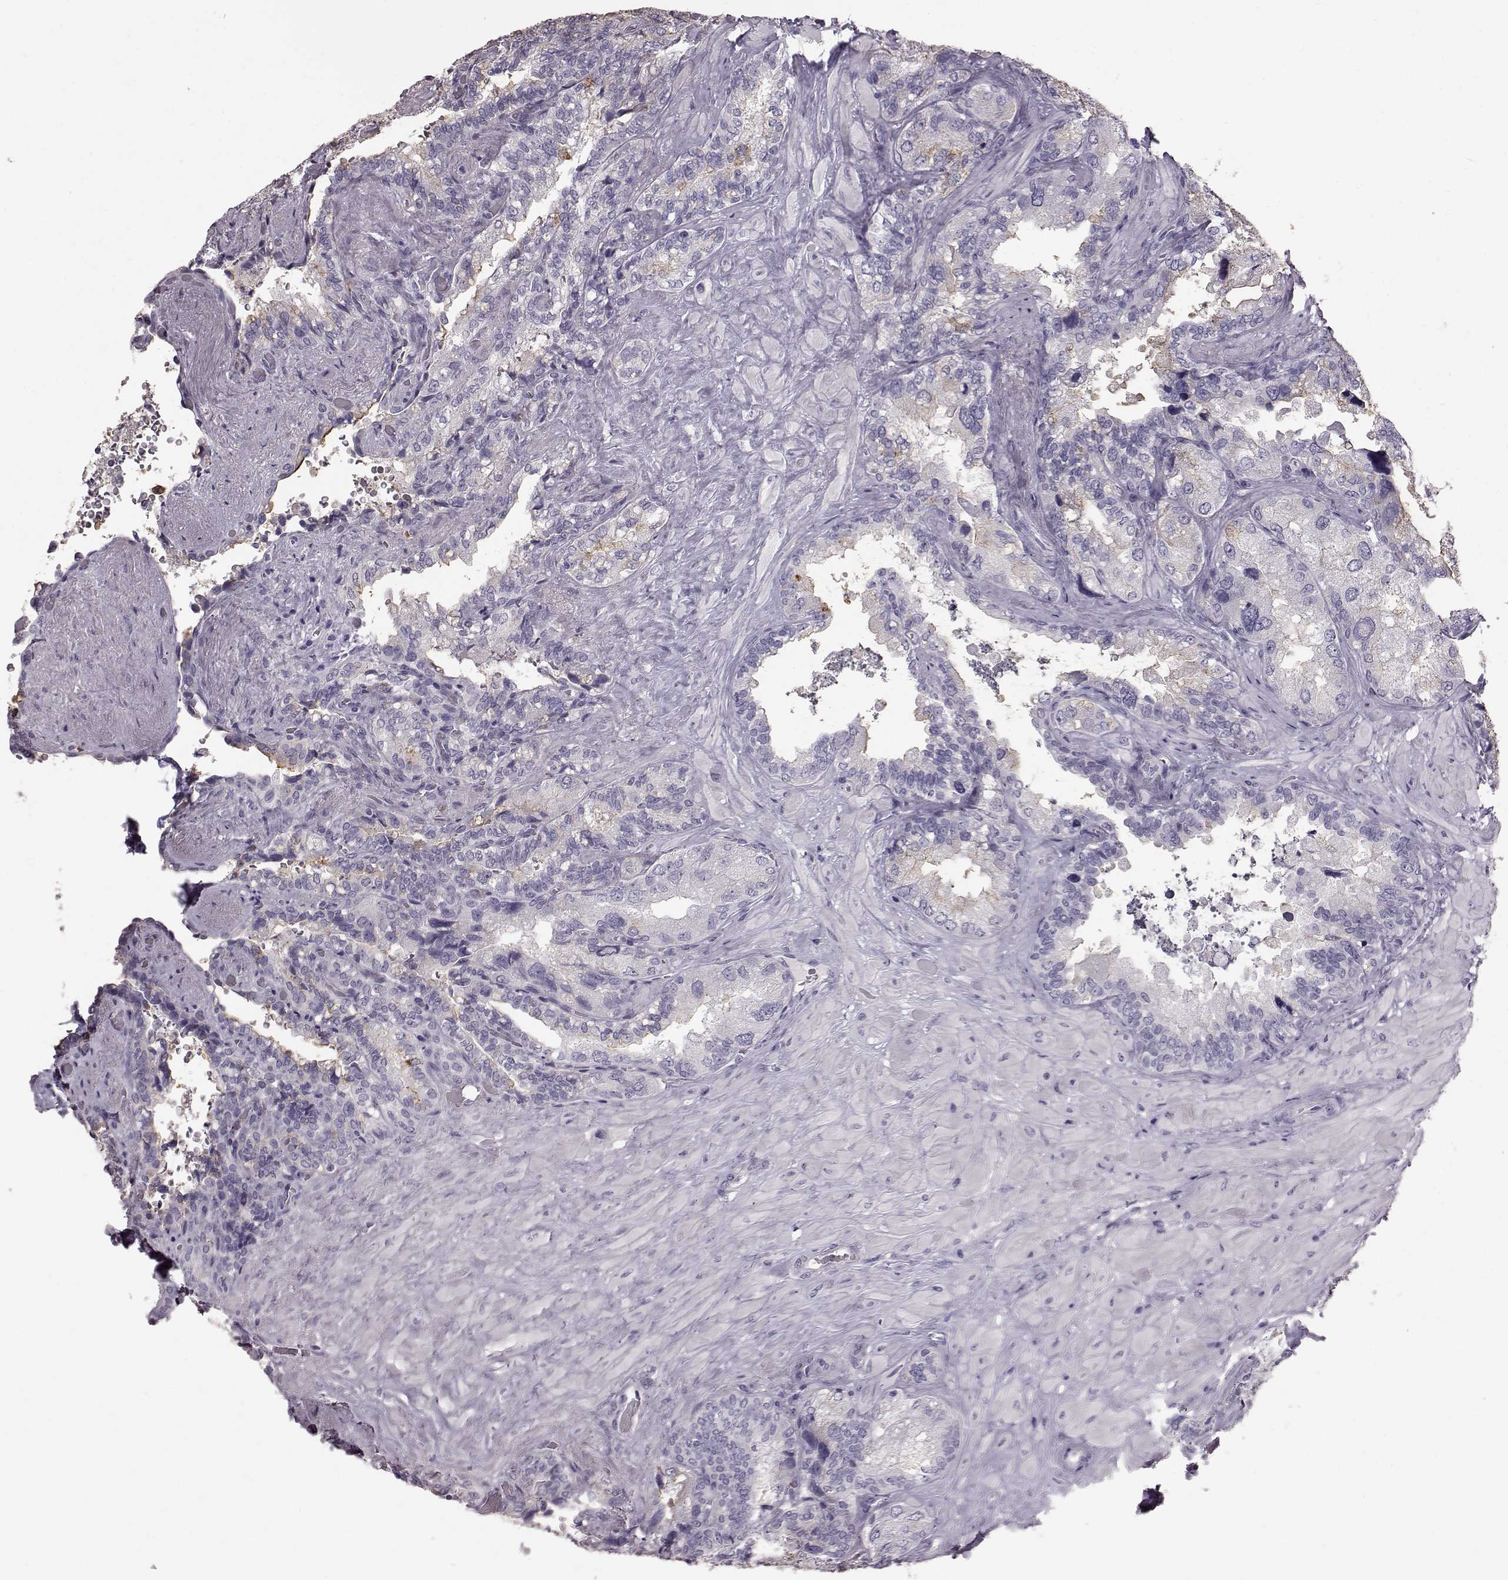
{"staining": {"intensity": "negative", "quantity": "none", "location": "none"}, "tissue": "seminal vesicle", "cell_type": "Glandular cells", "image_type": "normal", "snomed": [{"axis": "morphology", "description": "Normal tissue, NOS"}, {"axis": "topography", "description": "Seminal veicle"}], "caption": "IHC of normal human seminal vesicle displays no expression in glandular cells.", "gene": "FUT4", "patient": {"sex": "male", "age": 69}}